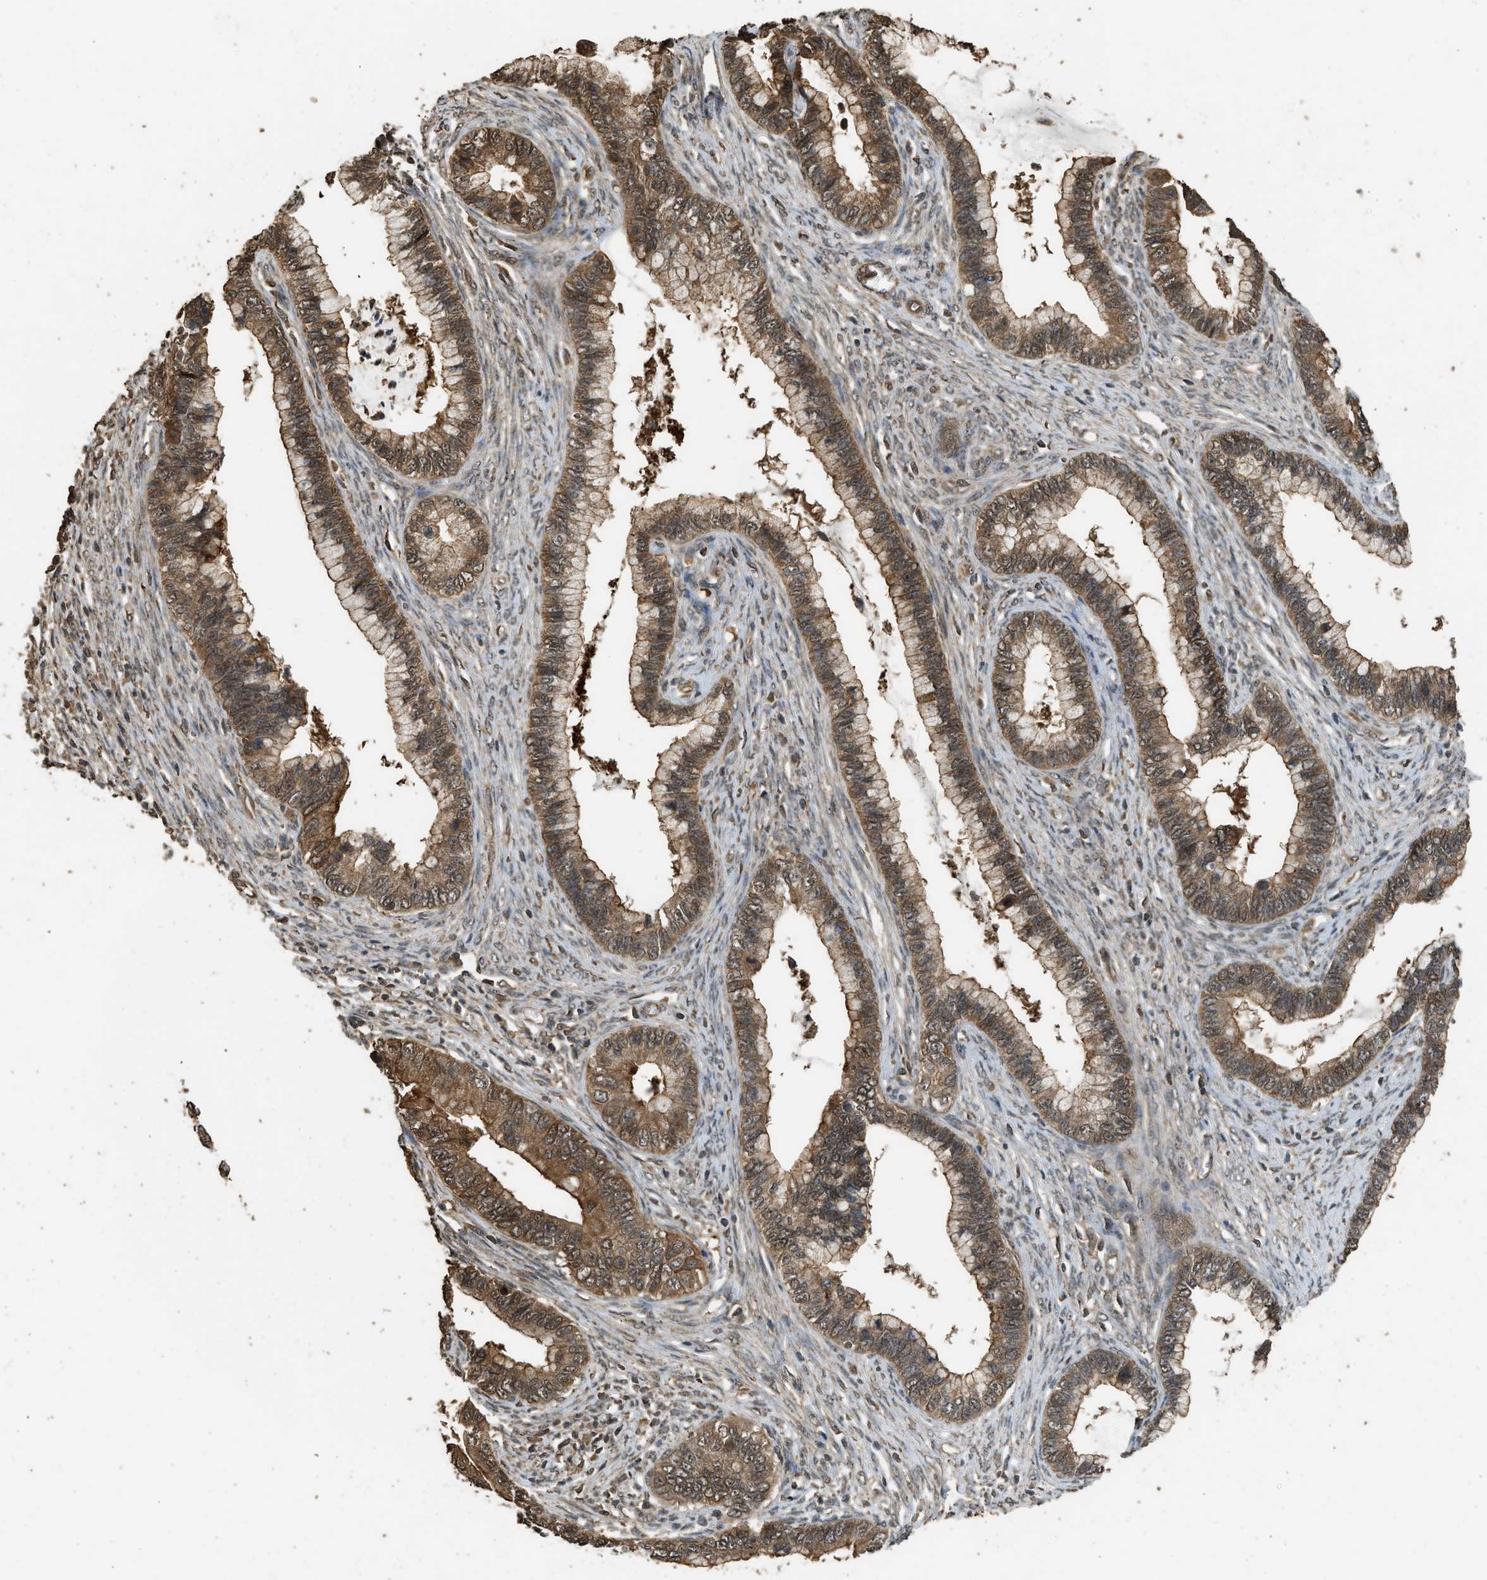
{"staining": {"intensity": "moderate", "quantity": ">75%", "location": "cytoplasmic/membranous"}, "tissue": "cervical cancer", "cell_type": "Tumor cells", "image_type": "cancer", "snomed": [{"axis": "morphology", "description": "Adenocarcinoma, NOS"}, {"axis": "topography", "description": "Cervix"}], "caption": "Tumor cells demonstrate medium levels of moderate cytoplasmic/membranous staining in approximately >75% of cells in cervical cancer.", "gene": "MYBL2", "patient": {"sex": "female", "age": 44}}